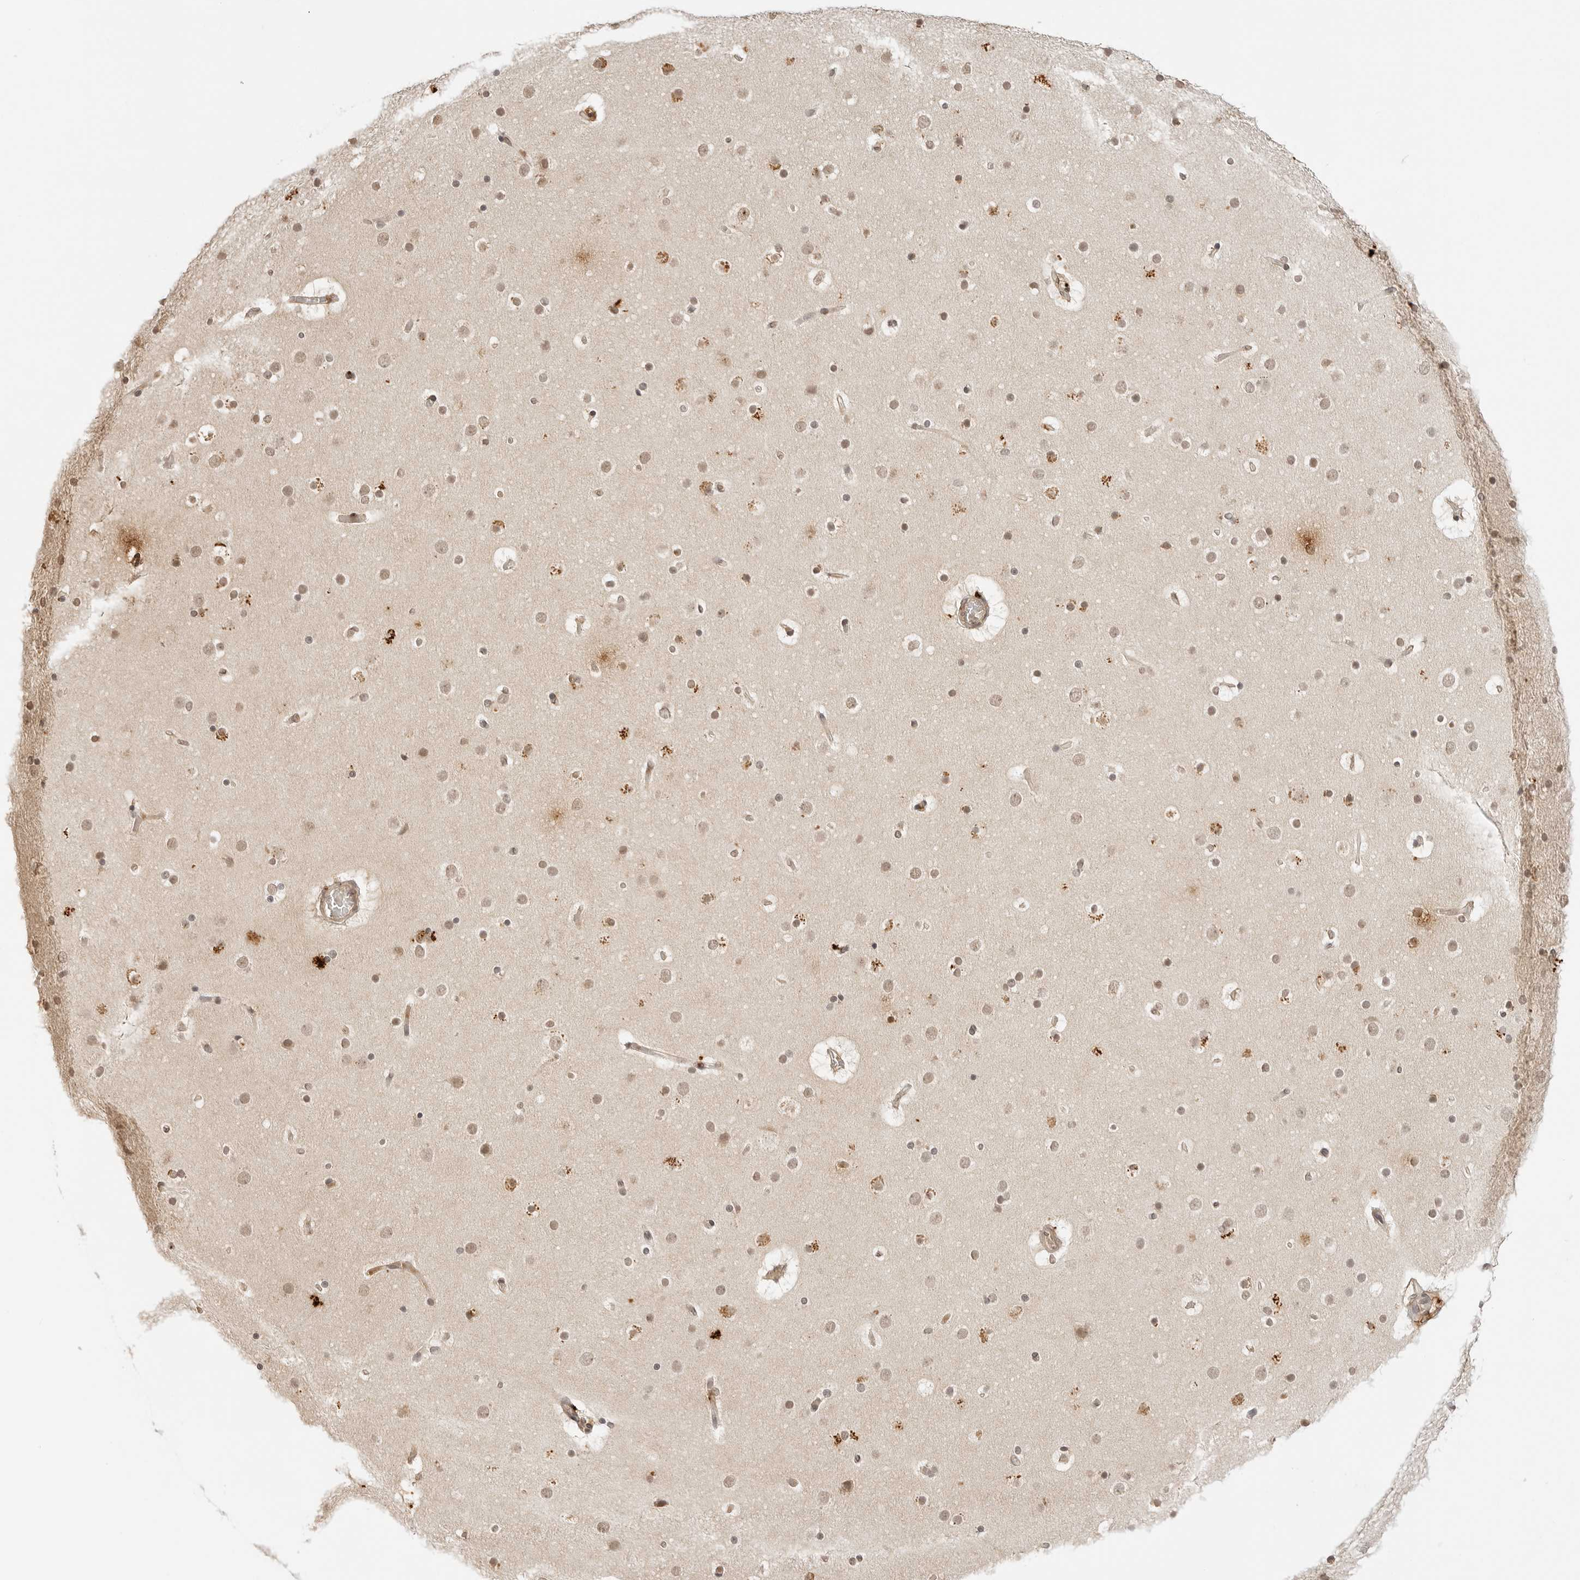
{"staining": {"intensity": "negative", "quantity": "none", "location": "none"}, "tissue": "cerebral cortex", "cell_type": "Endothelial cells", "image_type": "normal", "snomed": [{"axis": "morphology", "description": "Normal tissue, NOS"}, {"axis": "topography", "description": "Cerebral cortex"}], "caption": "The IHC histopathology image has no significant positivity in endothelial cells of cerebral cortex.", "gene": "GPR34", "patient": {"sex": "male", "age": 57}}